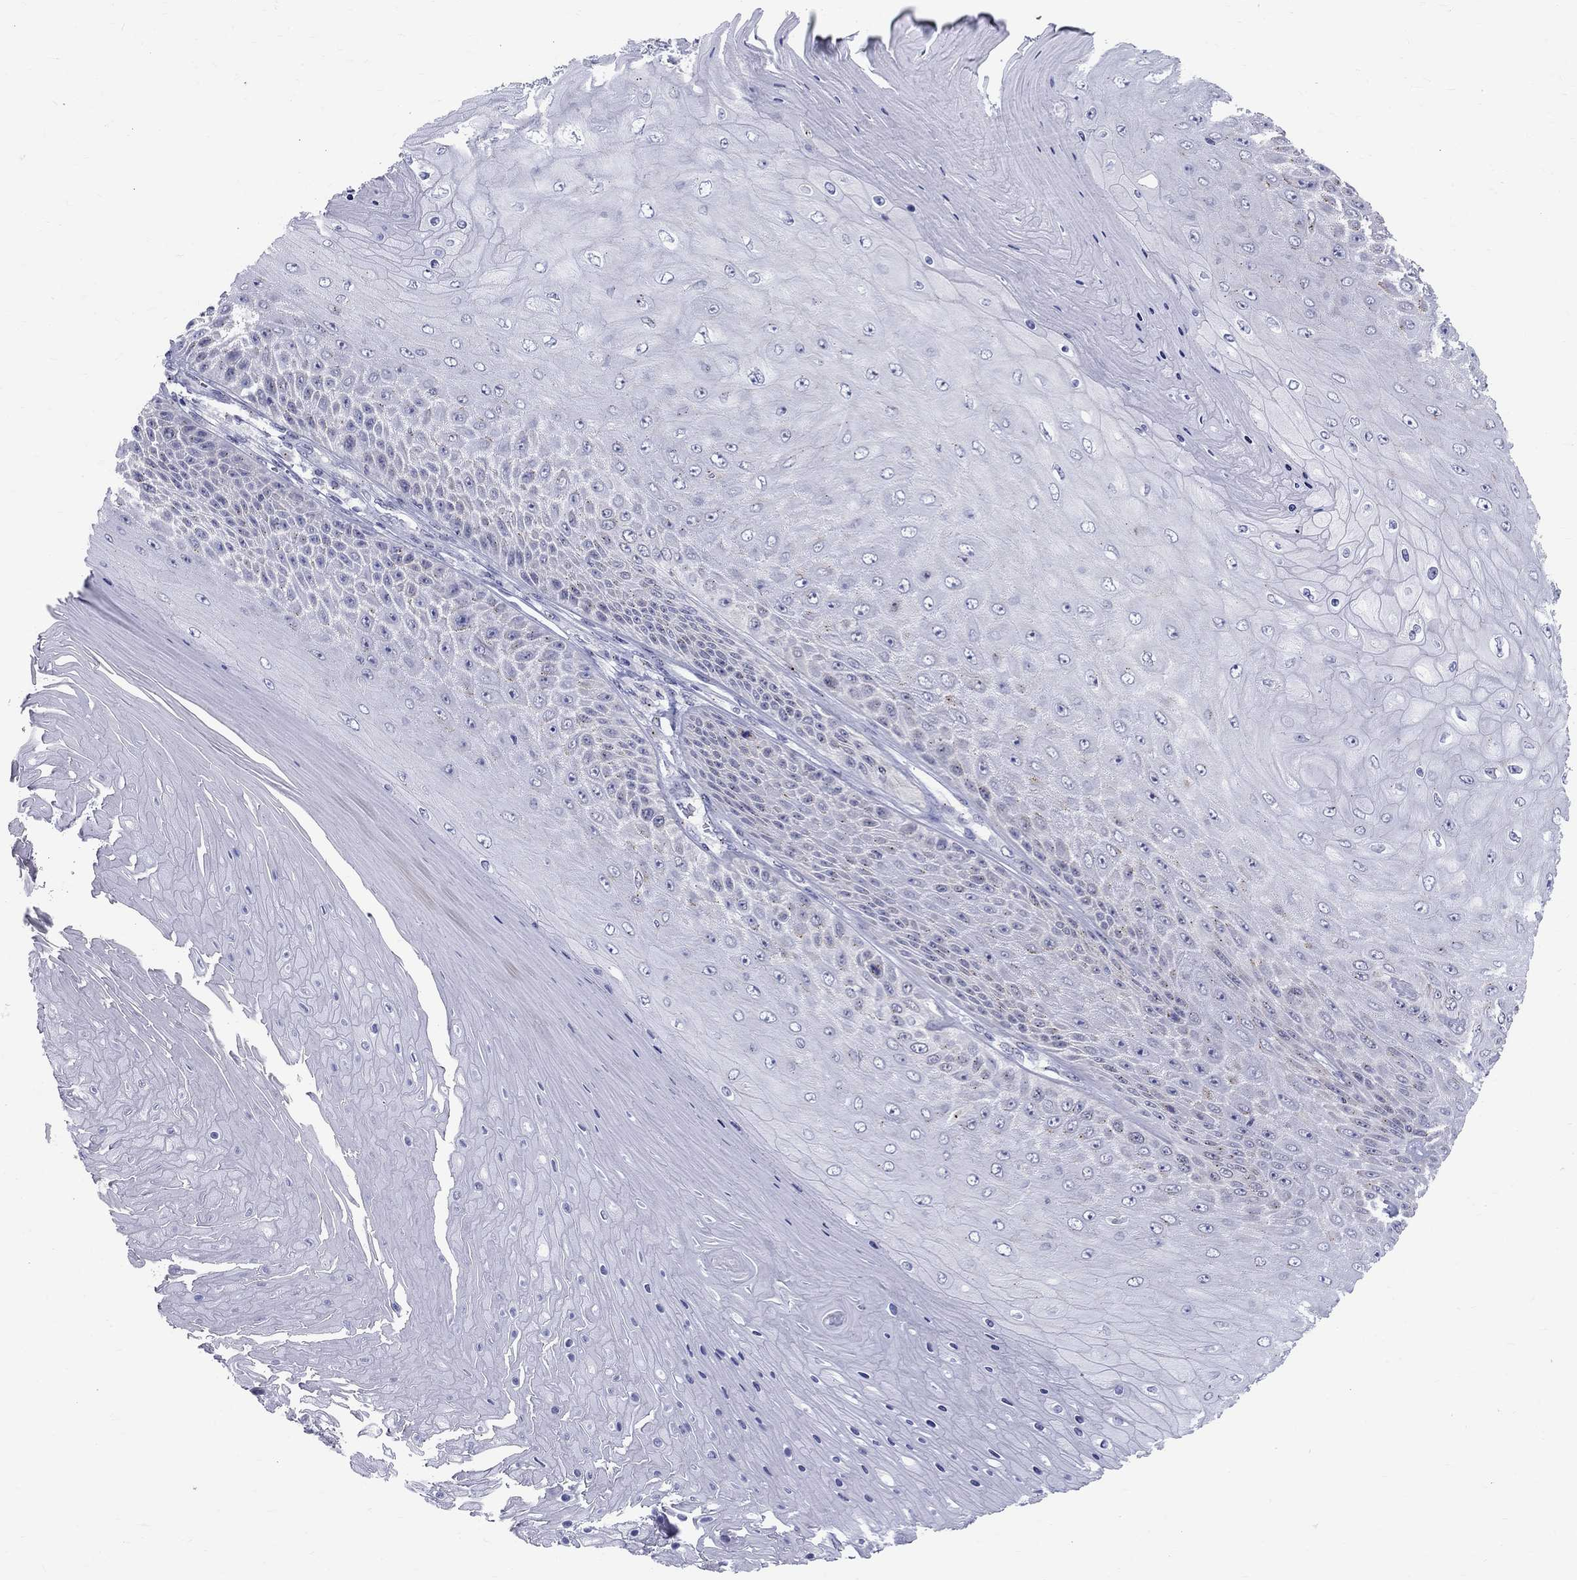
{"staining": {"intensity": "negative", "quantity": "none", "location": "none"}, "tissue": "skin cancer", "cell_type": "Tumor cells", "image_type": "cancer", "snomed": [{"axis": "morphology", "description": "Squamous cell carcinoma, NOS"}, {"axis": "topography", "description": "Skin"}], "caption": "There is no significant positivity in tumor cells of squamous cell carcinoma (skin). (Brightfield microscopy of DAB immunohistochemistry (IHC) at high magnification).", "gene": "CEP43", "patient": {"sex": "male", "age": 62}}